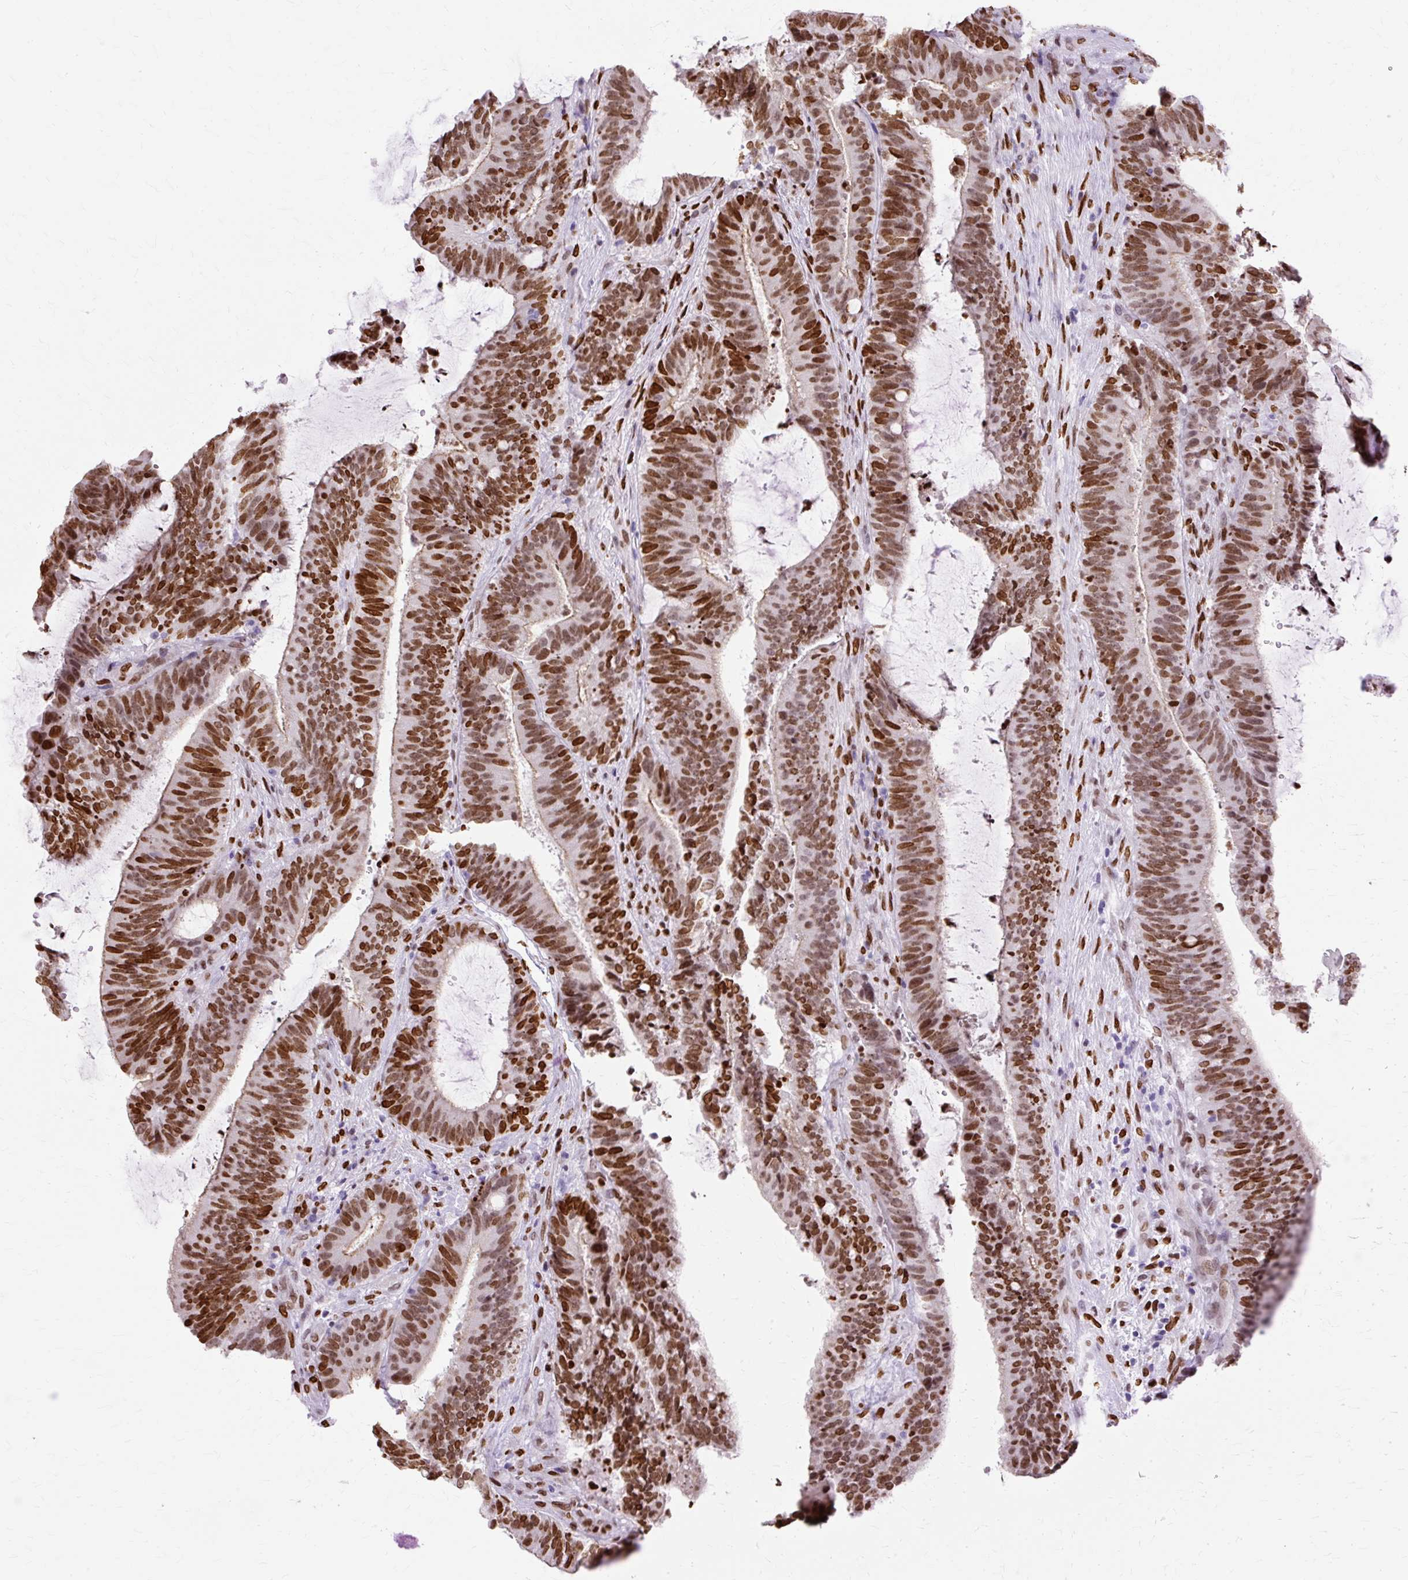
{"staining": {"intensity": "strong", "quantity": ">75%", "location": "nuclear"}, "tissue": "colorectal cancer", "cell_type": "Tumor cells", "image_type": "cancer", "snomed": [{"axis": "morphology", "description": "Adenocarcinoma, NOS"}, {"axis": "topography", "description": "Colon"}], "caption": "This is a photomicrograph of immunohistochemistry (IHC) staining of colorectal adenocarcinoma, which shows strong expression in the nuclear of tumor cells.", "gene": "TMEM184C", "patient": {"sex": "female", "age": 43}}